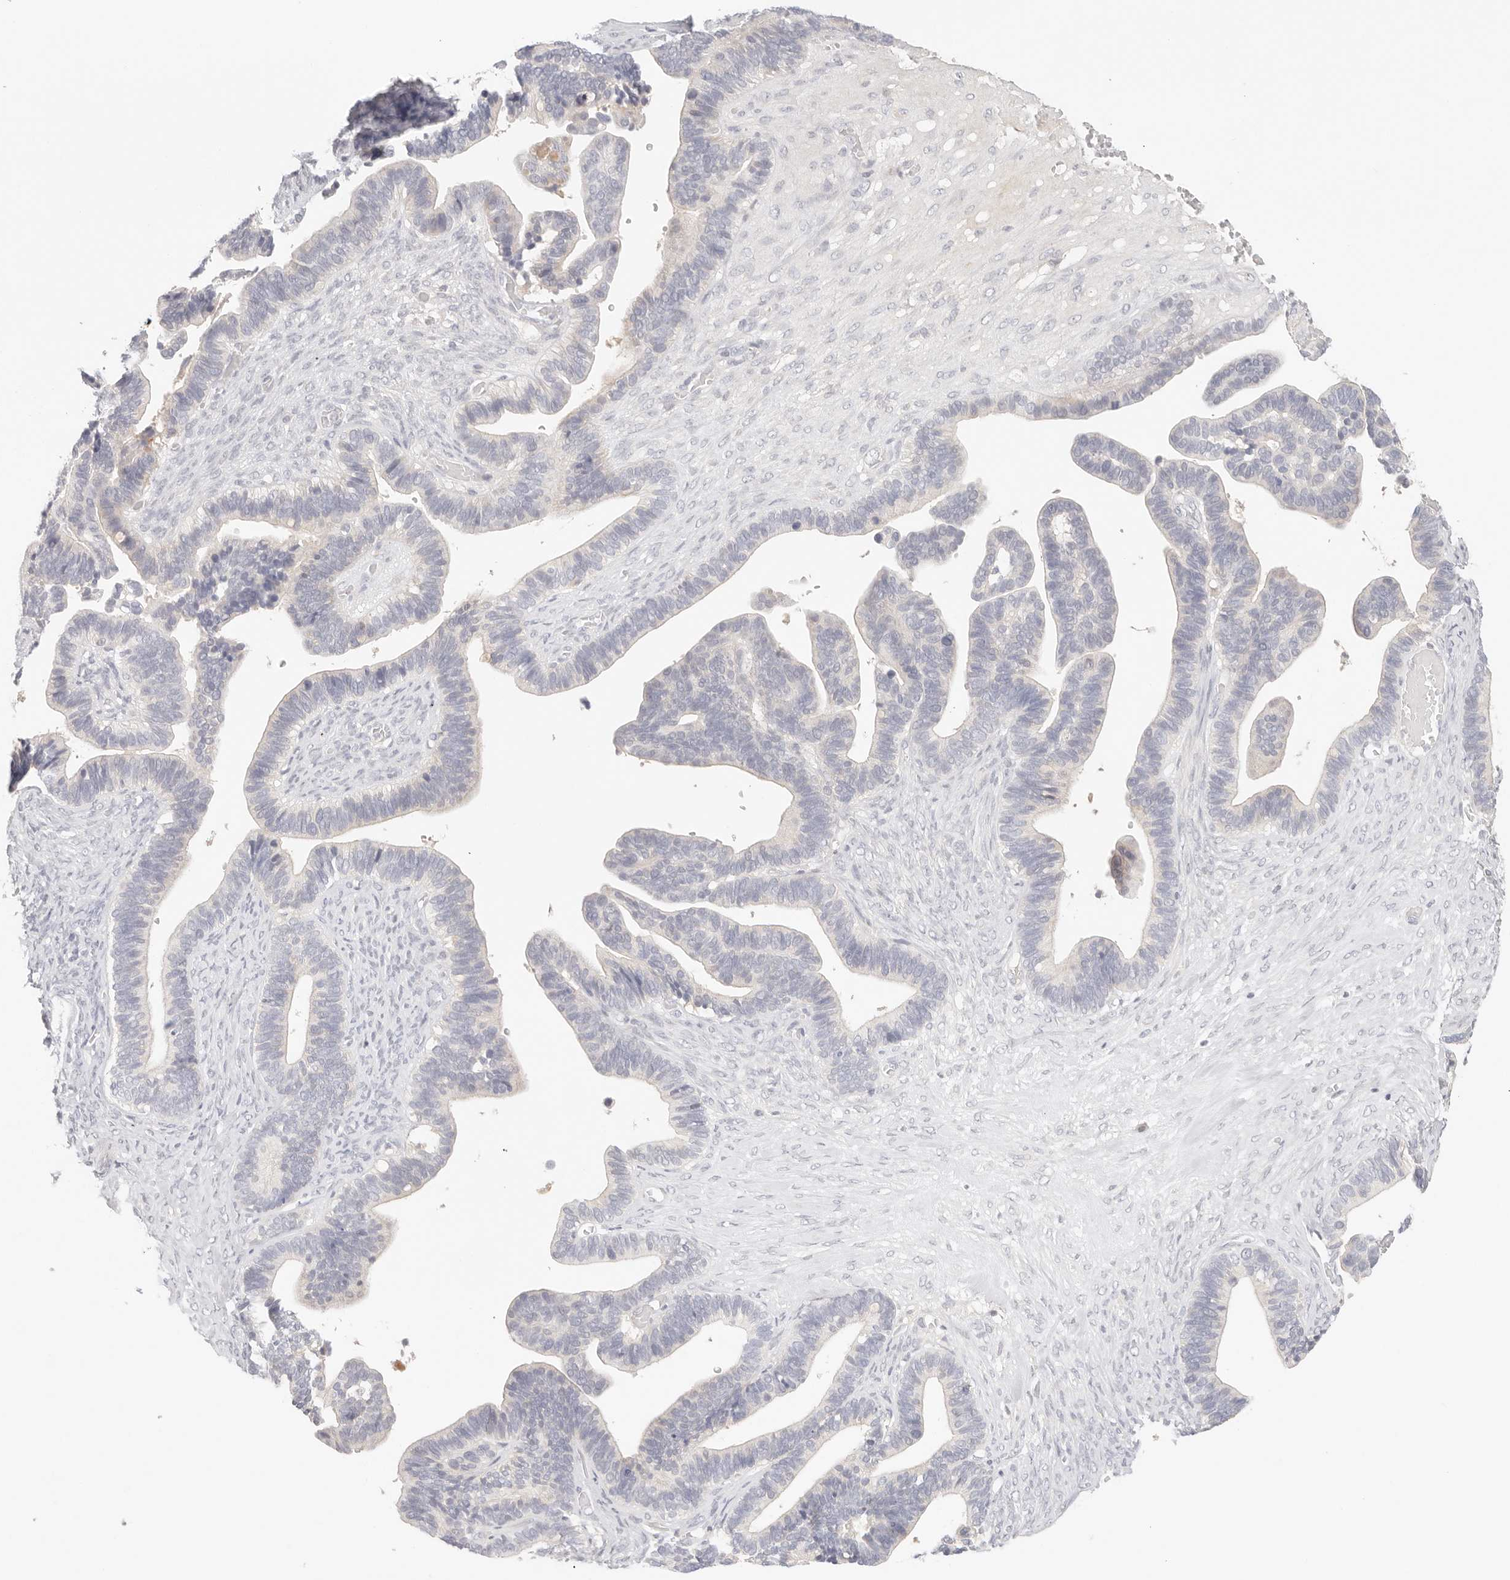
{"staining": {"intensity": "negative", "quantity": "none", "location": "none"}, "tissue": "ovarian cancer", "cell_type": "Tumor cells", "image_type": "cancer", "snomed": [{"axis": "morphology", "description": "Cystadenocarcinoma, serous, NOS"}, {"axis": "topography", "description": "Ovary"}], "caption": "Immunohistochemistry image of human ovarian serous cystadenocarcinoma stained for a protein (brown), which shows no expression in tumor cells. (Immunohistochemistry (ihc), brightfield microscopy, high magnification).", "gene": "SPHK1", "patient": {"sex": "female", "age": 56}}